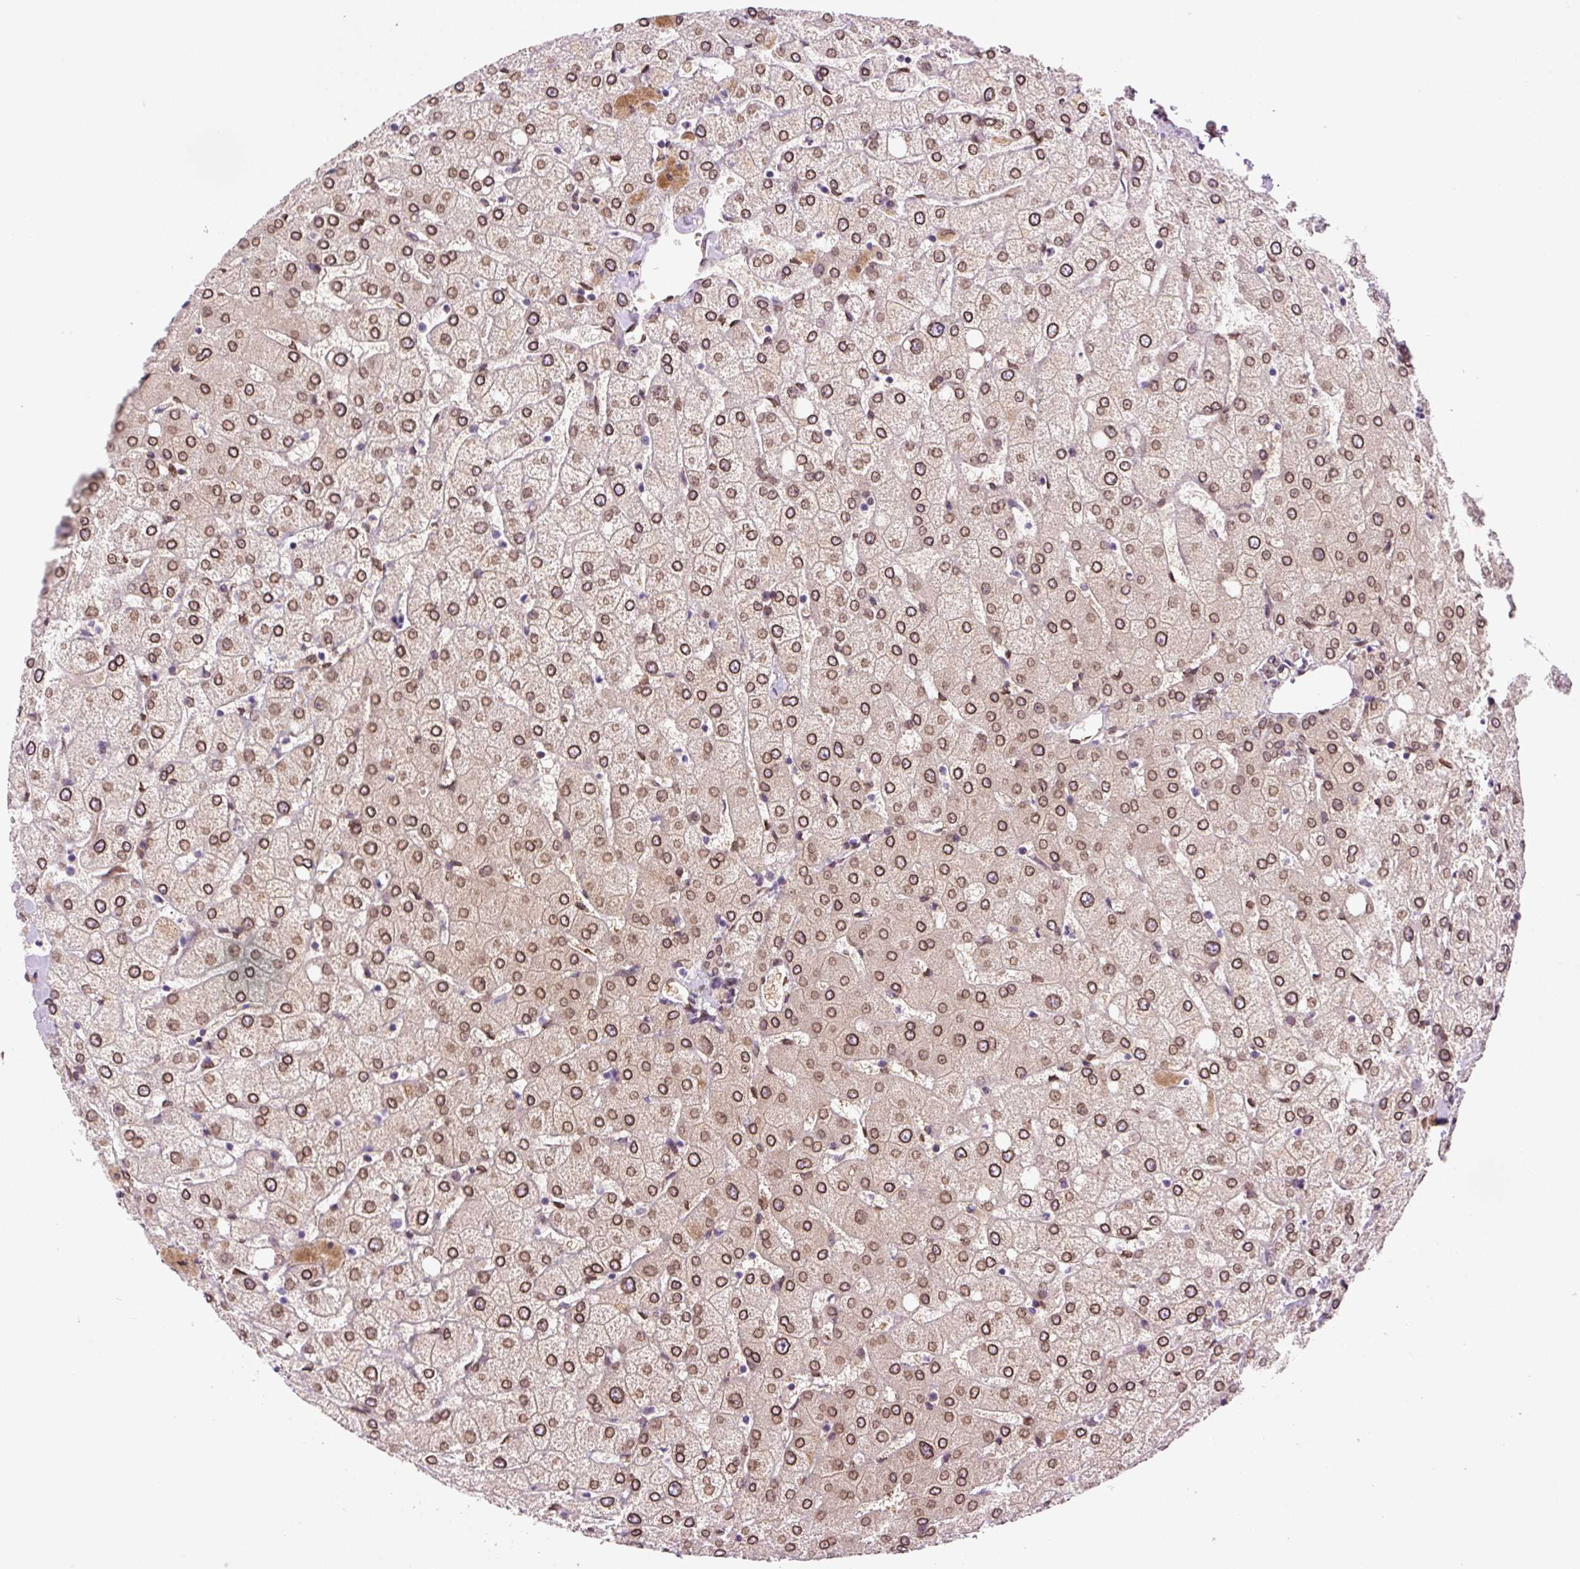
{"staining": {"intensity": "weak", "quantity": "<25%", "location": "cytoplasmic/membranous,nuclear"}, "tissue": "liver", "cell_type": "Cholangiocytes", "image_type": "normal", "snomed": [{"axis": "morphology", "description": "Normal tissue, NOS"}, {"axis": "topography", "description": "Liver"}], "caption": "A high-resolution image shows immunohistochemistry (IHC) staining of benign liver, which reveals no significant positivity in cholangiocytes. Brightfield microscopy of IHC stained with DAB (brown) and hematoxylin (blue), captured at high magnification.", "gene": "ZNF224", "patient": {"sex": "female", "age": 54}}